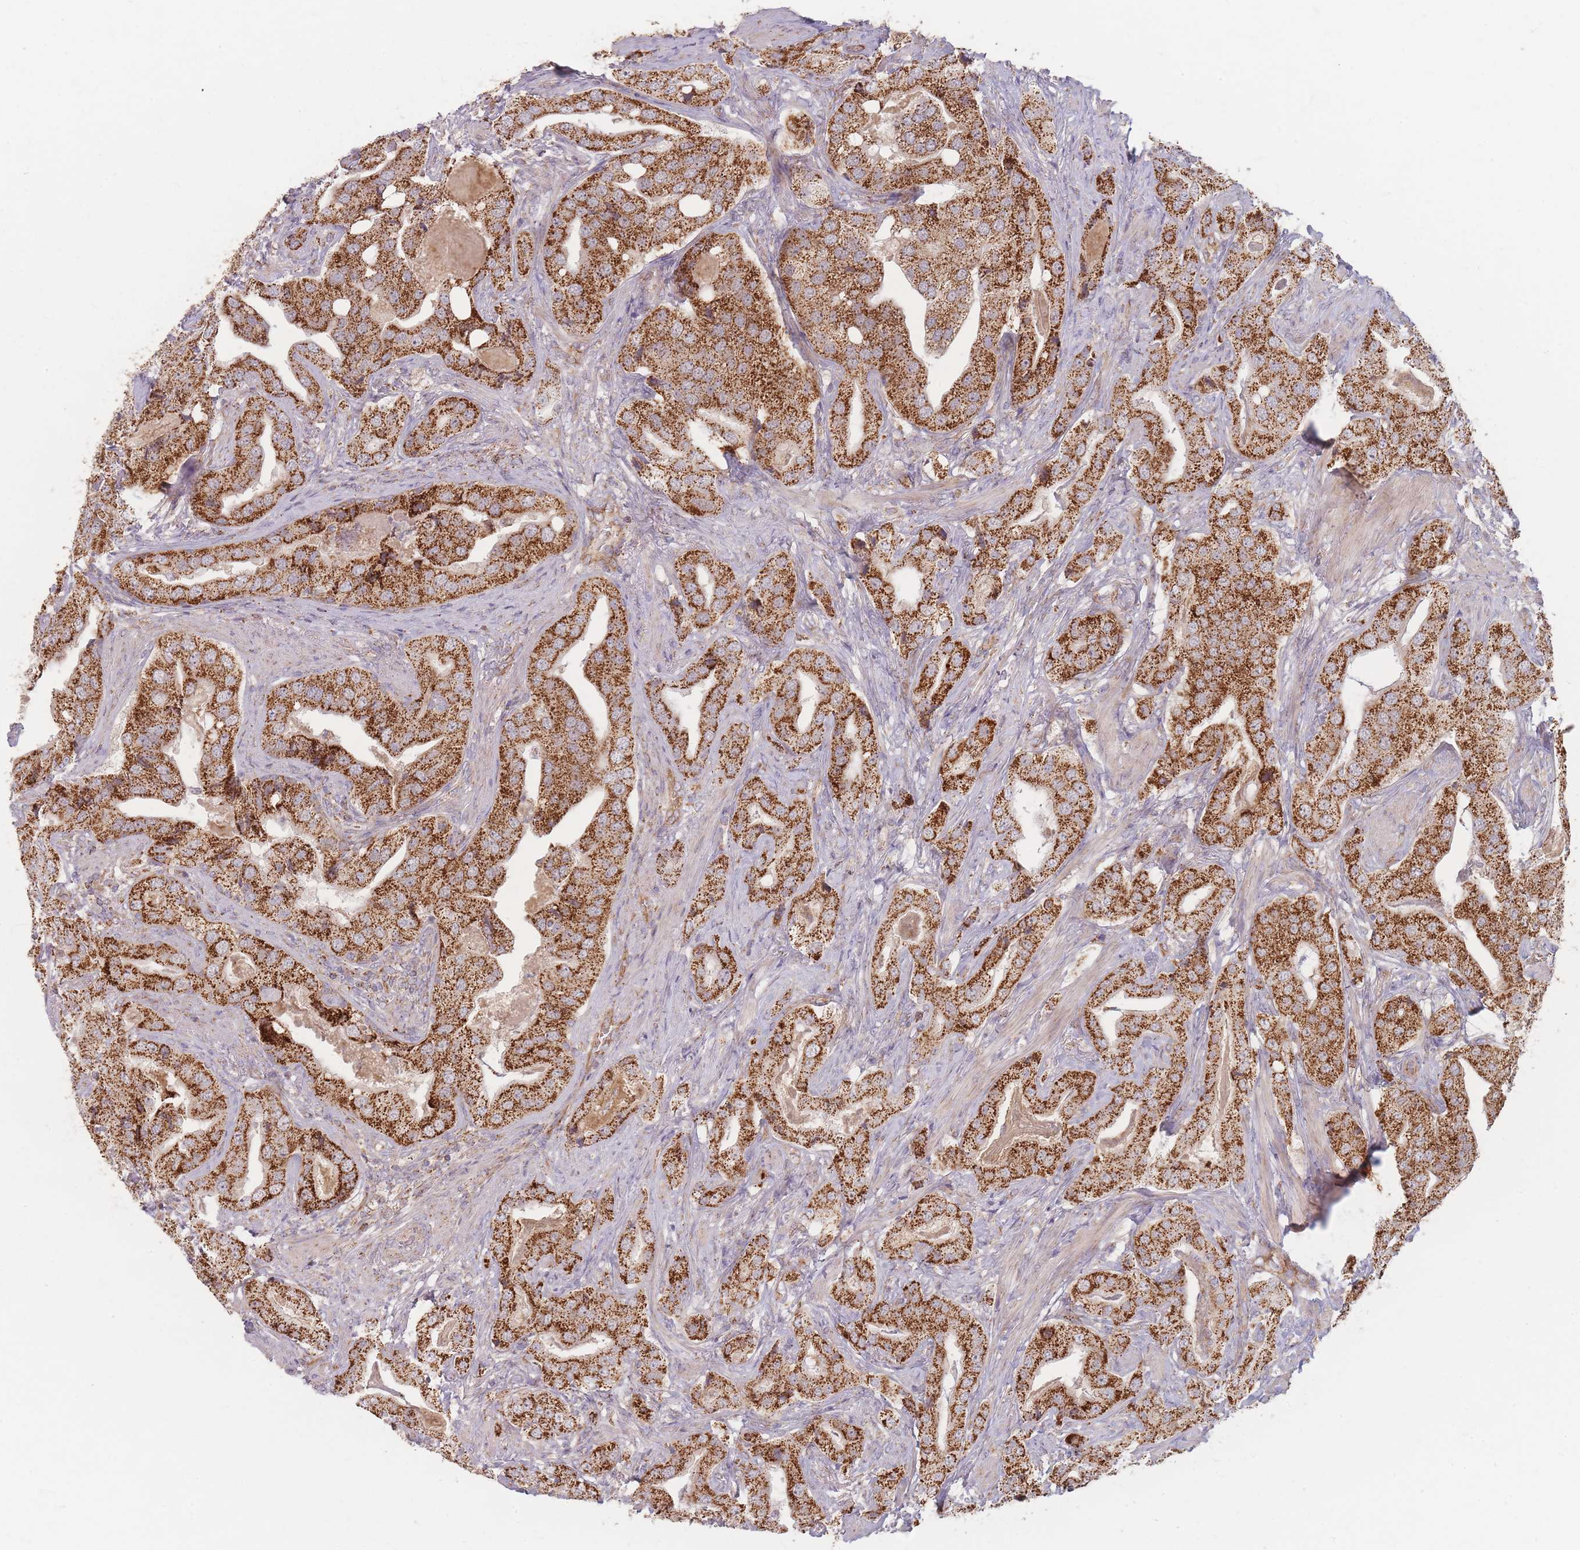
{"staining": {"intensity": "strong", "quantity": ">75%", "location": "cytoplasmic/membranous"}, "tissue": "prostate cancer", "cell_type": "Tumor cells", "image_type": "cancer", "snomed": [{"axis": "morphology", "description": "Adenocarcinoma, High grade"}, {"axis": "topography", "description": "Prostate"}], "caption": "Prostate high-grade adenocarcinoma stained with a brown dye demonstrates strong cytoplasmic/membranous positive expression in approximately >75% of tumor cells.", "gene": "ESRP2", "patient": {"sex": "male", "age": 63}}